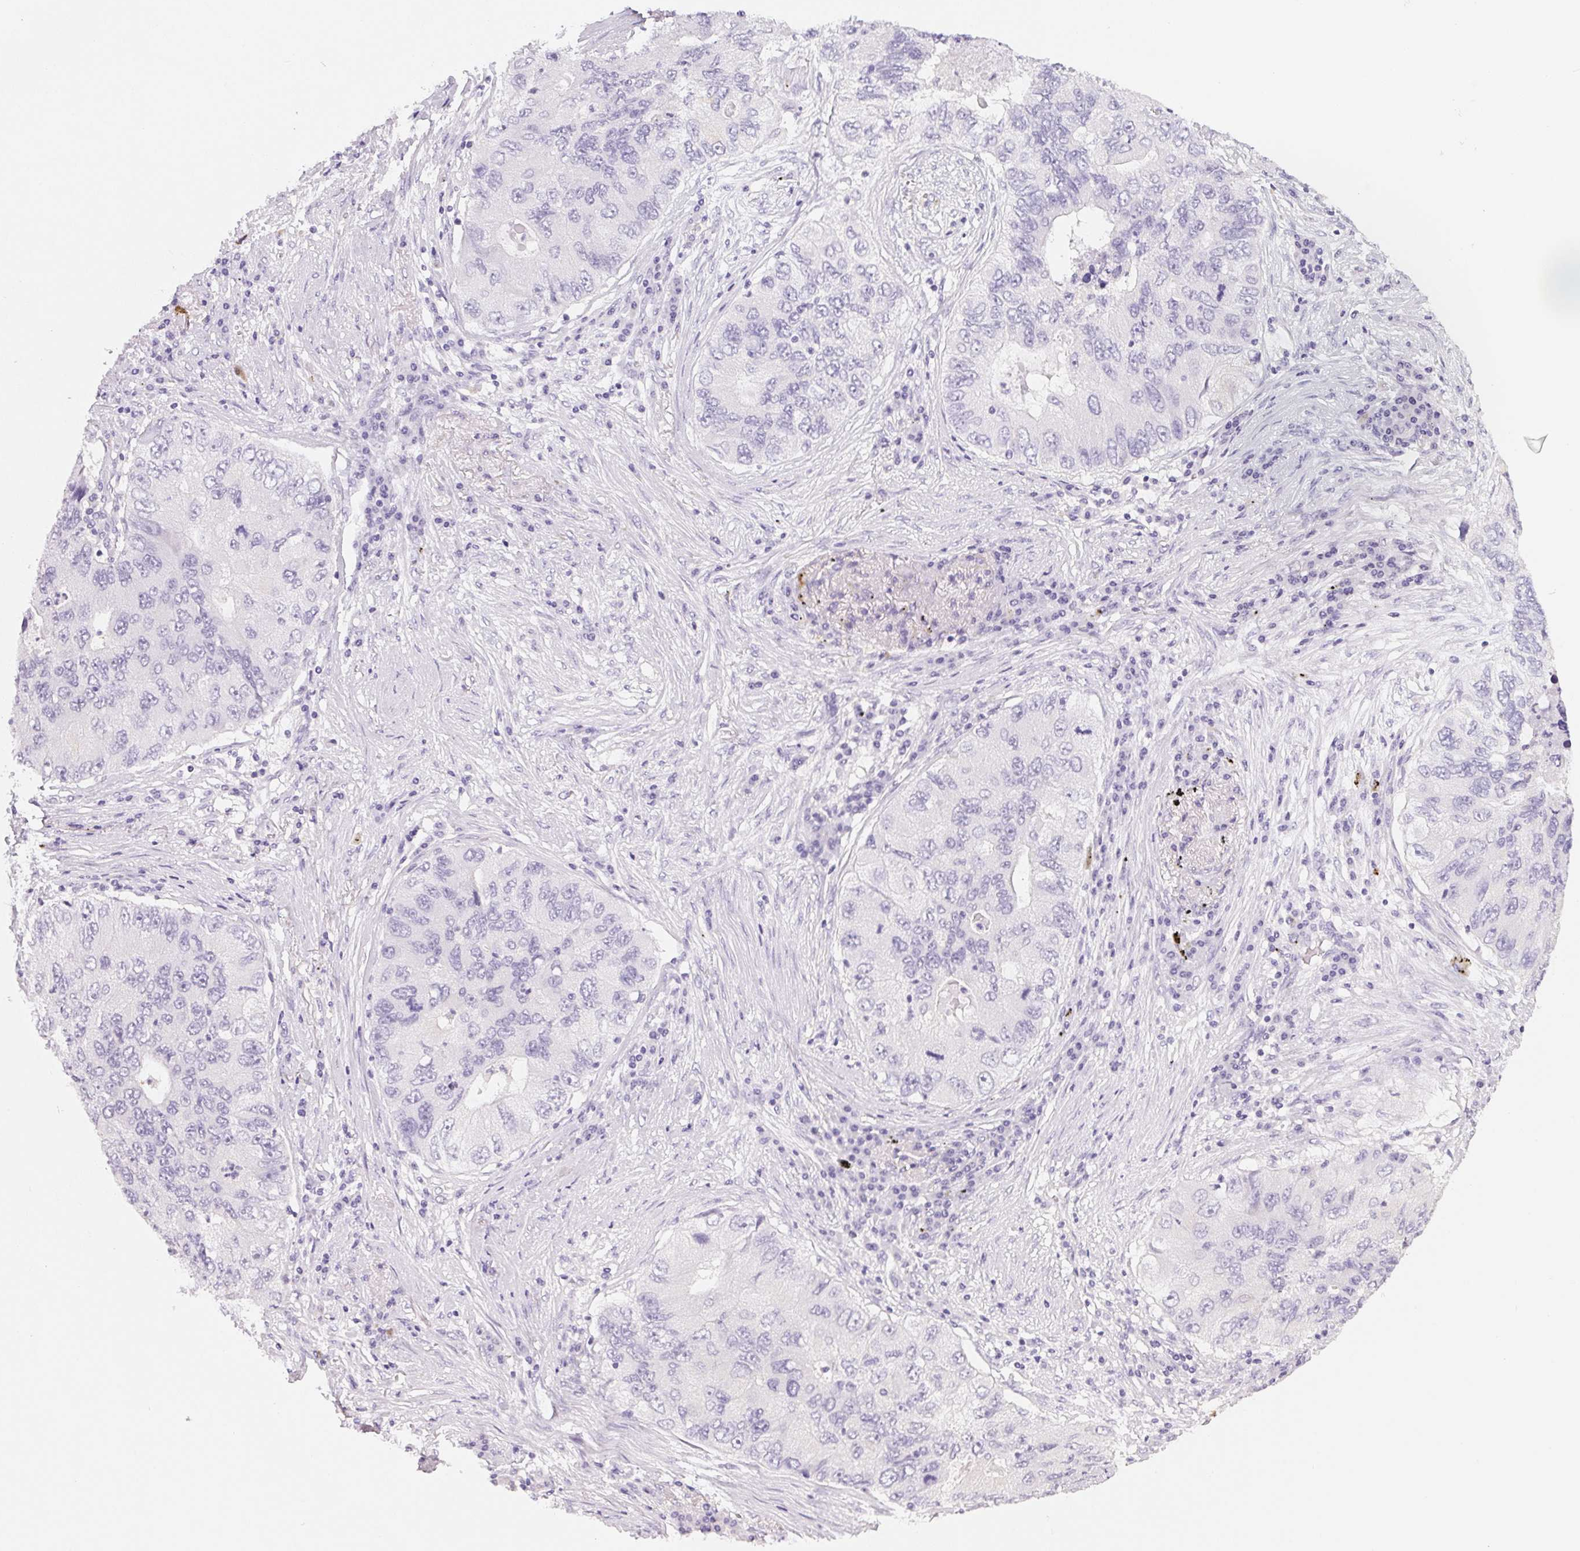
{"staining": {"intensity": "negative", "quantity": "none", "location": "none"}, "tissue": "lung cancer", "cell_type": "Tumor cells", "image_type": "cancer", "snomed": [{"axis": "morphology", "description": "Adenocarcinoma, NOS"}, {"axis": "morphology", "description": "Adenocarcinoma, metastatic, NOS"}, {"axis": "topography", "description": "Lymph node"}, {"axis": "topography", "description": "Lung"}], "caption": "Tumor cells show no significant expression in lung metastatic adenocarcinoma.", "gene": "ACP3", "patient": {"sex": "female", "age": 54}}